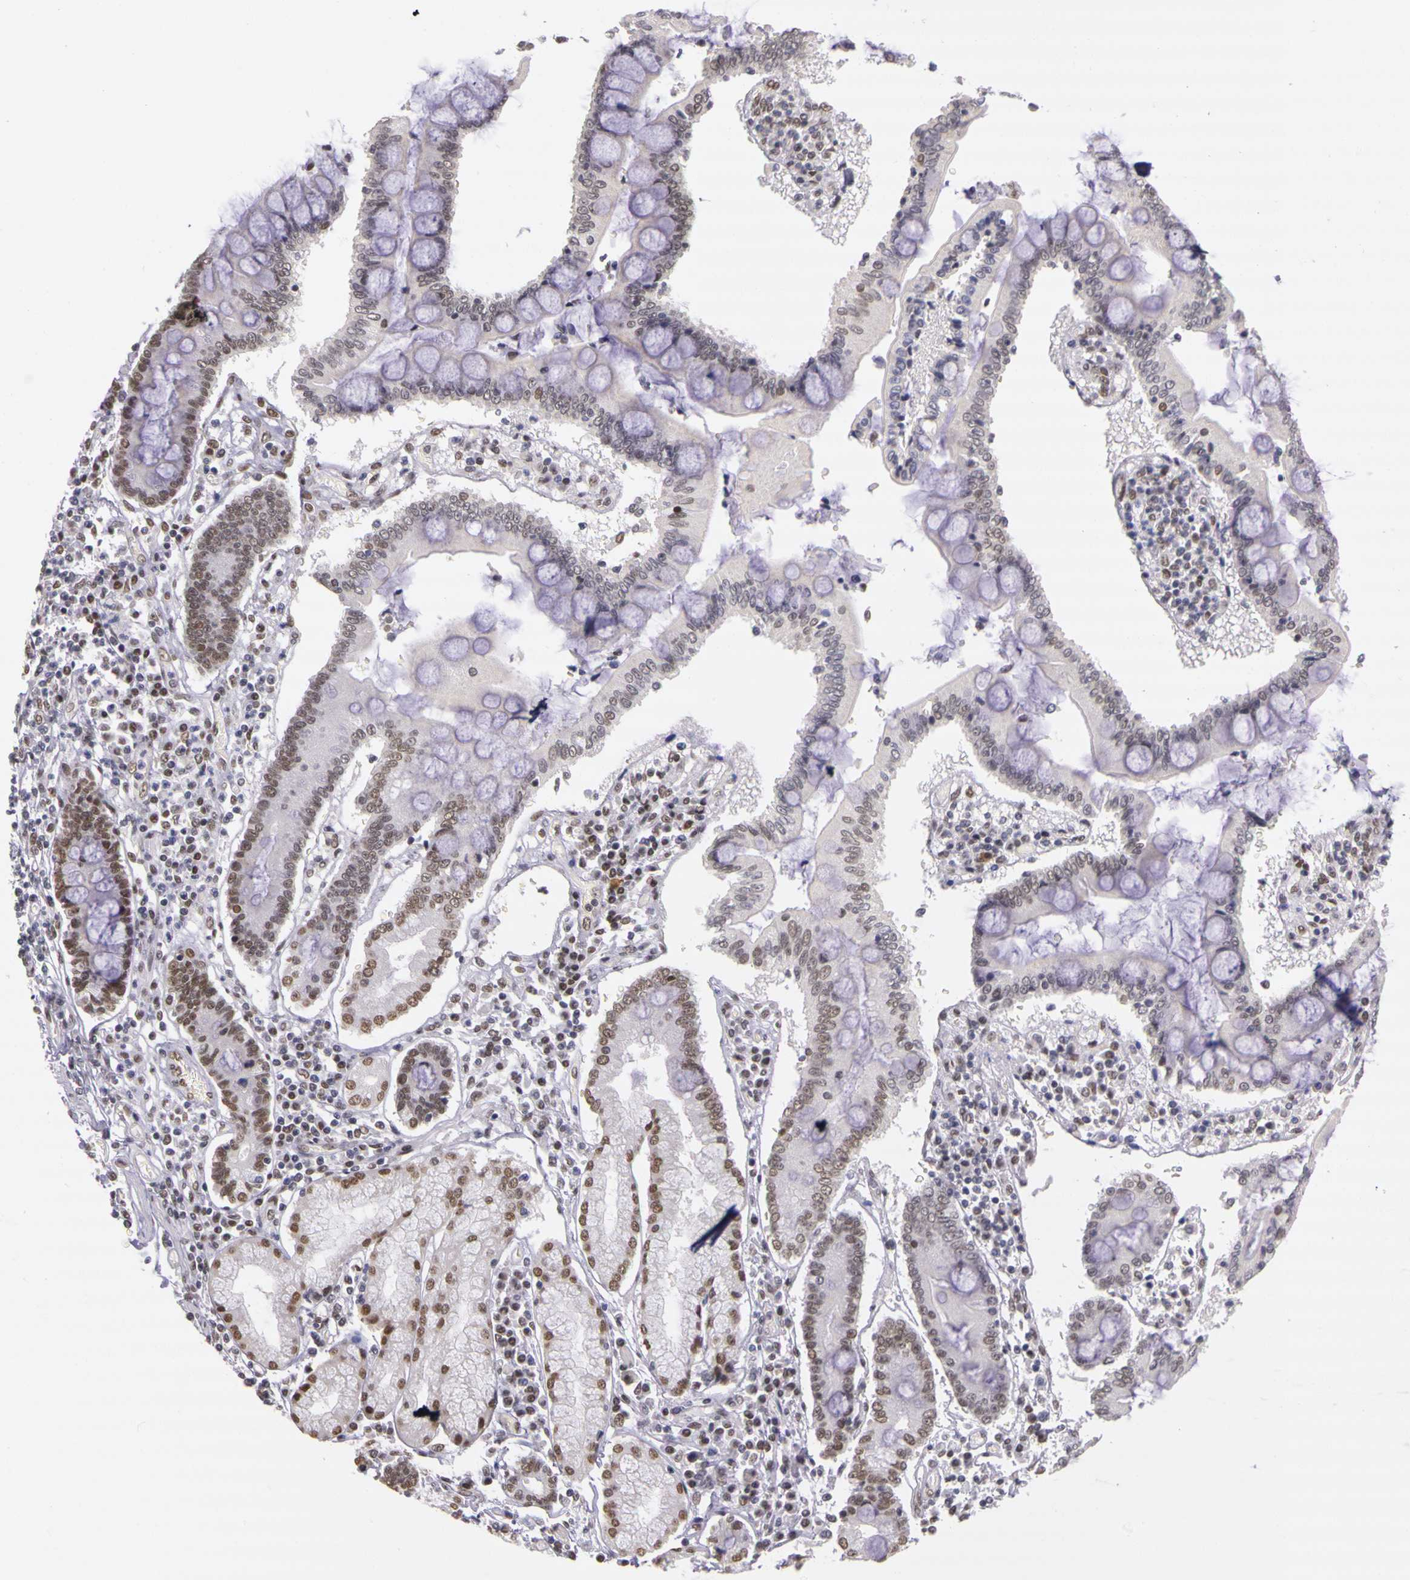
{"staining": {"intensity": "moderate", "quantity": ">75%", "location": "nuclear"}, "tissue": "pancreatic cancer", "cell_type": "Tumor cells", "image_type": "cancer", "snomed": [{"axis": "morphology", "description": "Adenocarcinoma, NOS"}, {"axis": "topography", "description": "Pancreas"}], "caption": "A photomicrograph showing moderate nuclear positivity in about >75% of tumor cells in pancreatic cancer (adenocarcinoma), as visualized by brown immunohistochemical staining.", "gene": "WDR13", "patient": {"sex": "female", "age": 57}}